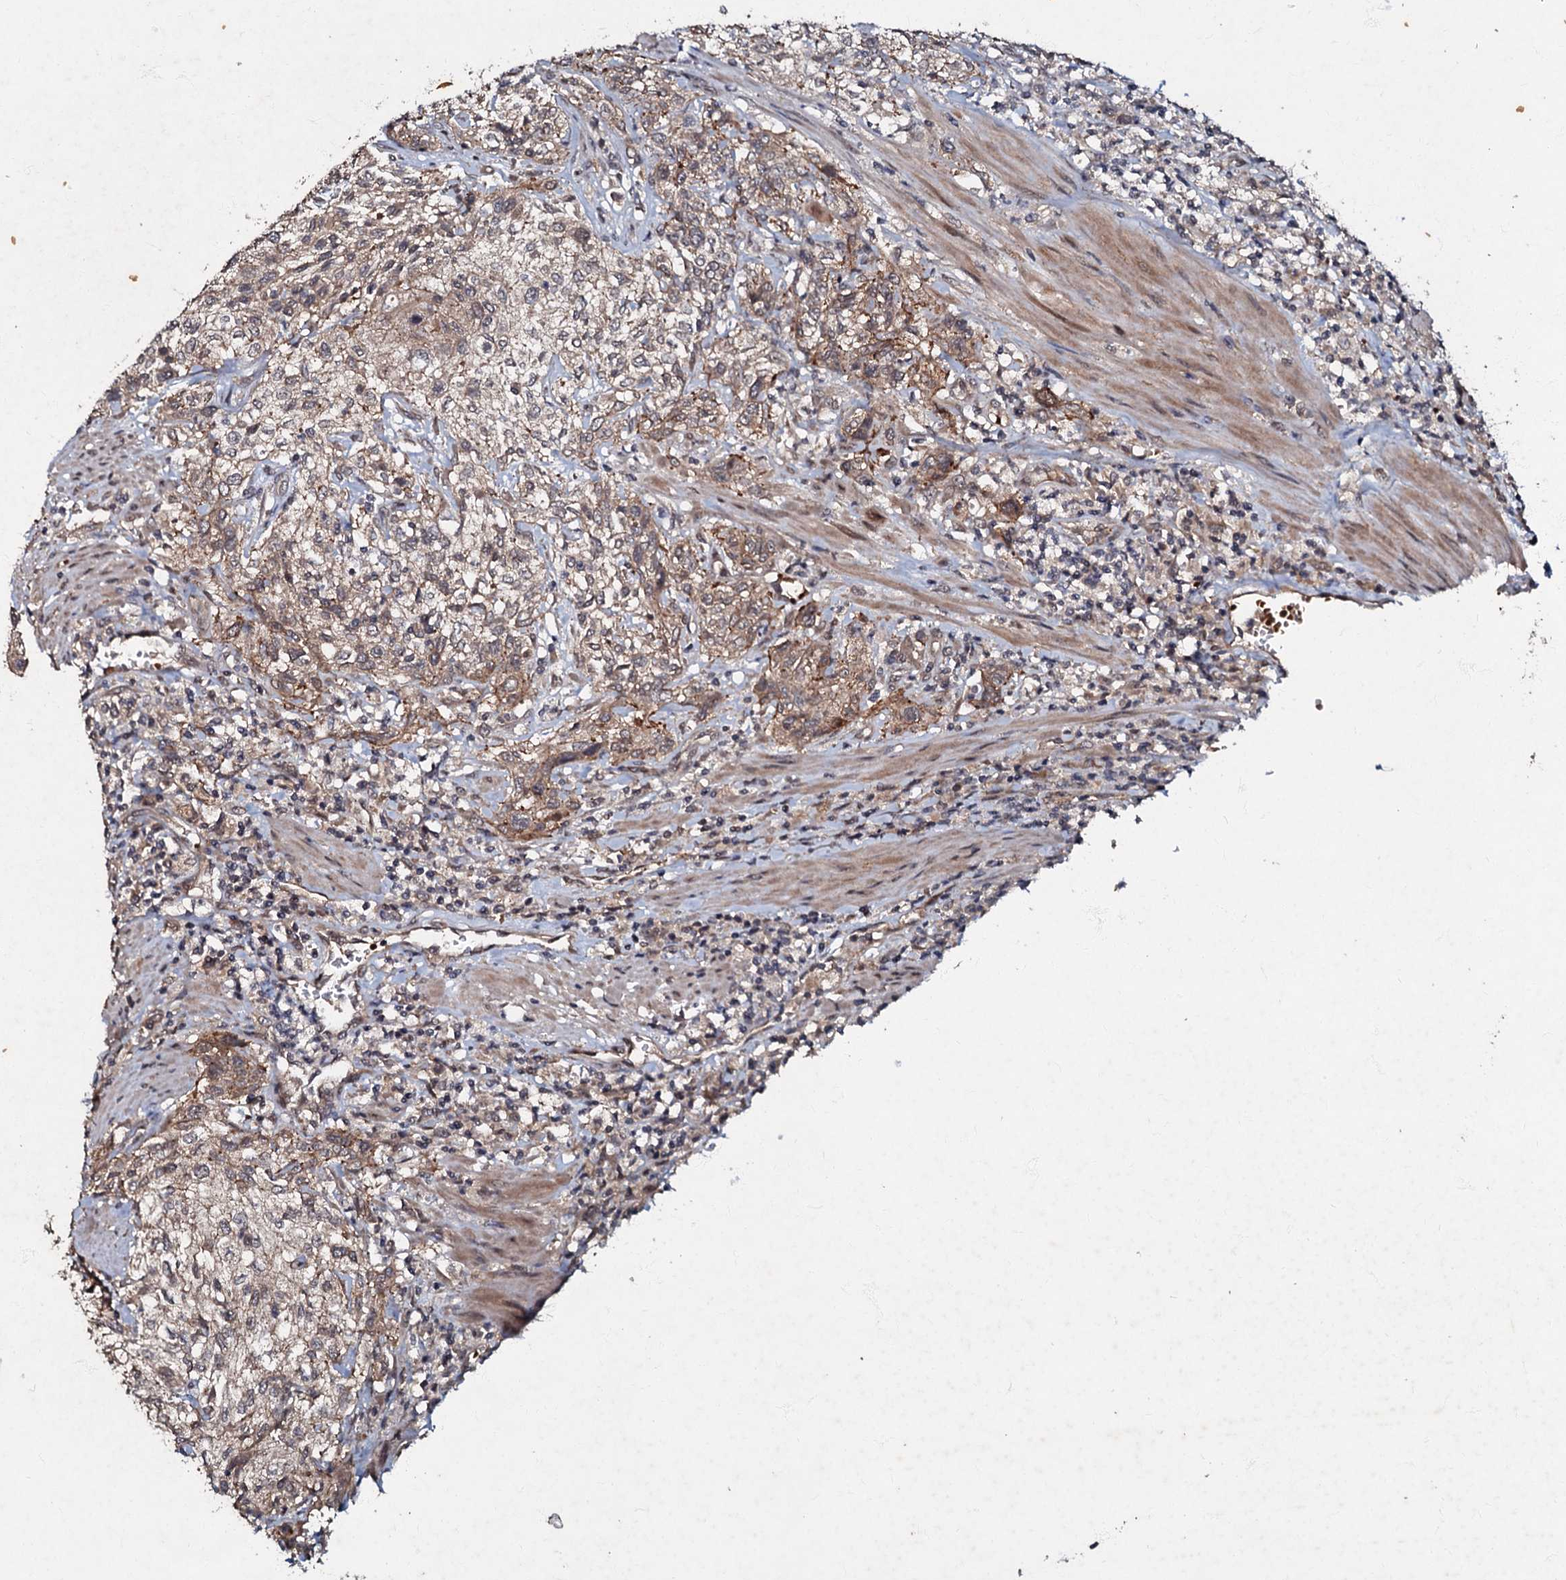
{"staining": {"intensity": "weak", "quantity": ">75%", "location": "cytoplasmic/membranous"}, "tissue": "urothelial cancer", "cell_type": "Tumor cells", "image_type": "cancer", "snomed": [{"axis": "morphology", "description": "Normal tissue, NOS"}, {"axis": "morphology", "description": "Urothelial carcinoma, NOS"}, {"axis": "topography", "description": "Urinary bladder"}, {"axis": "topography", "description": "Peripheral nerve tissue"}], "caption": "This micrograph exhibits immunohistochemistry (IHC) staining of human urothelial cancer, with low weak cytoplasmic/membranous positivity in approximately >75% of tumor cells.", "gene": "MANSC4", "patient": {"sex": "male", "age": 35}}